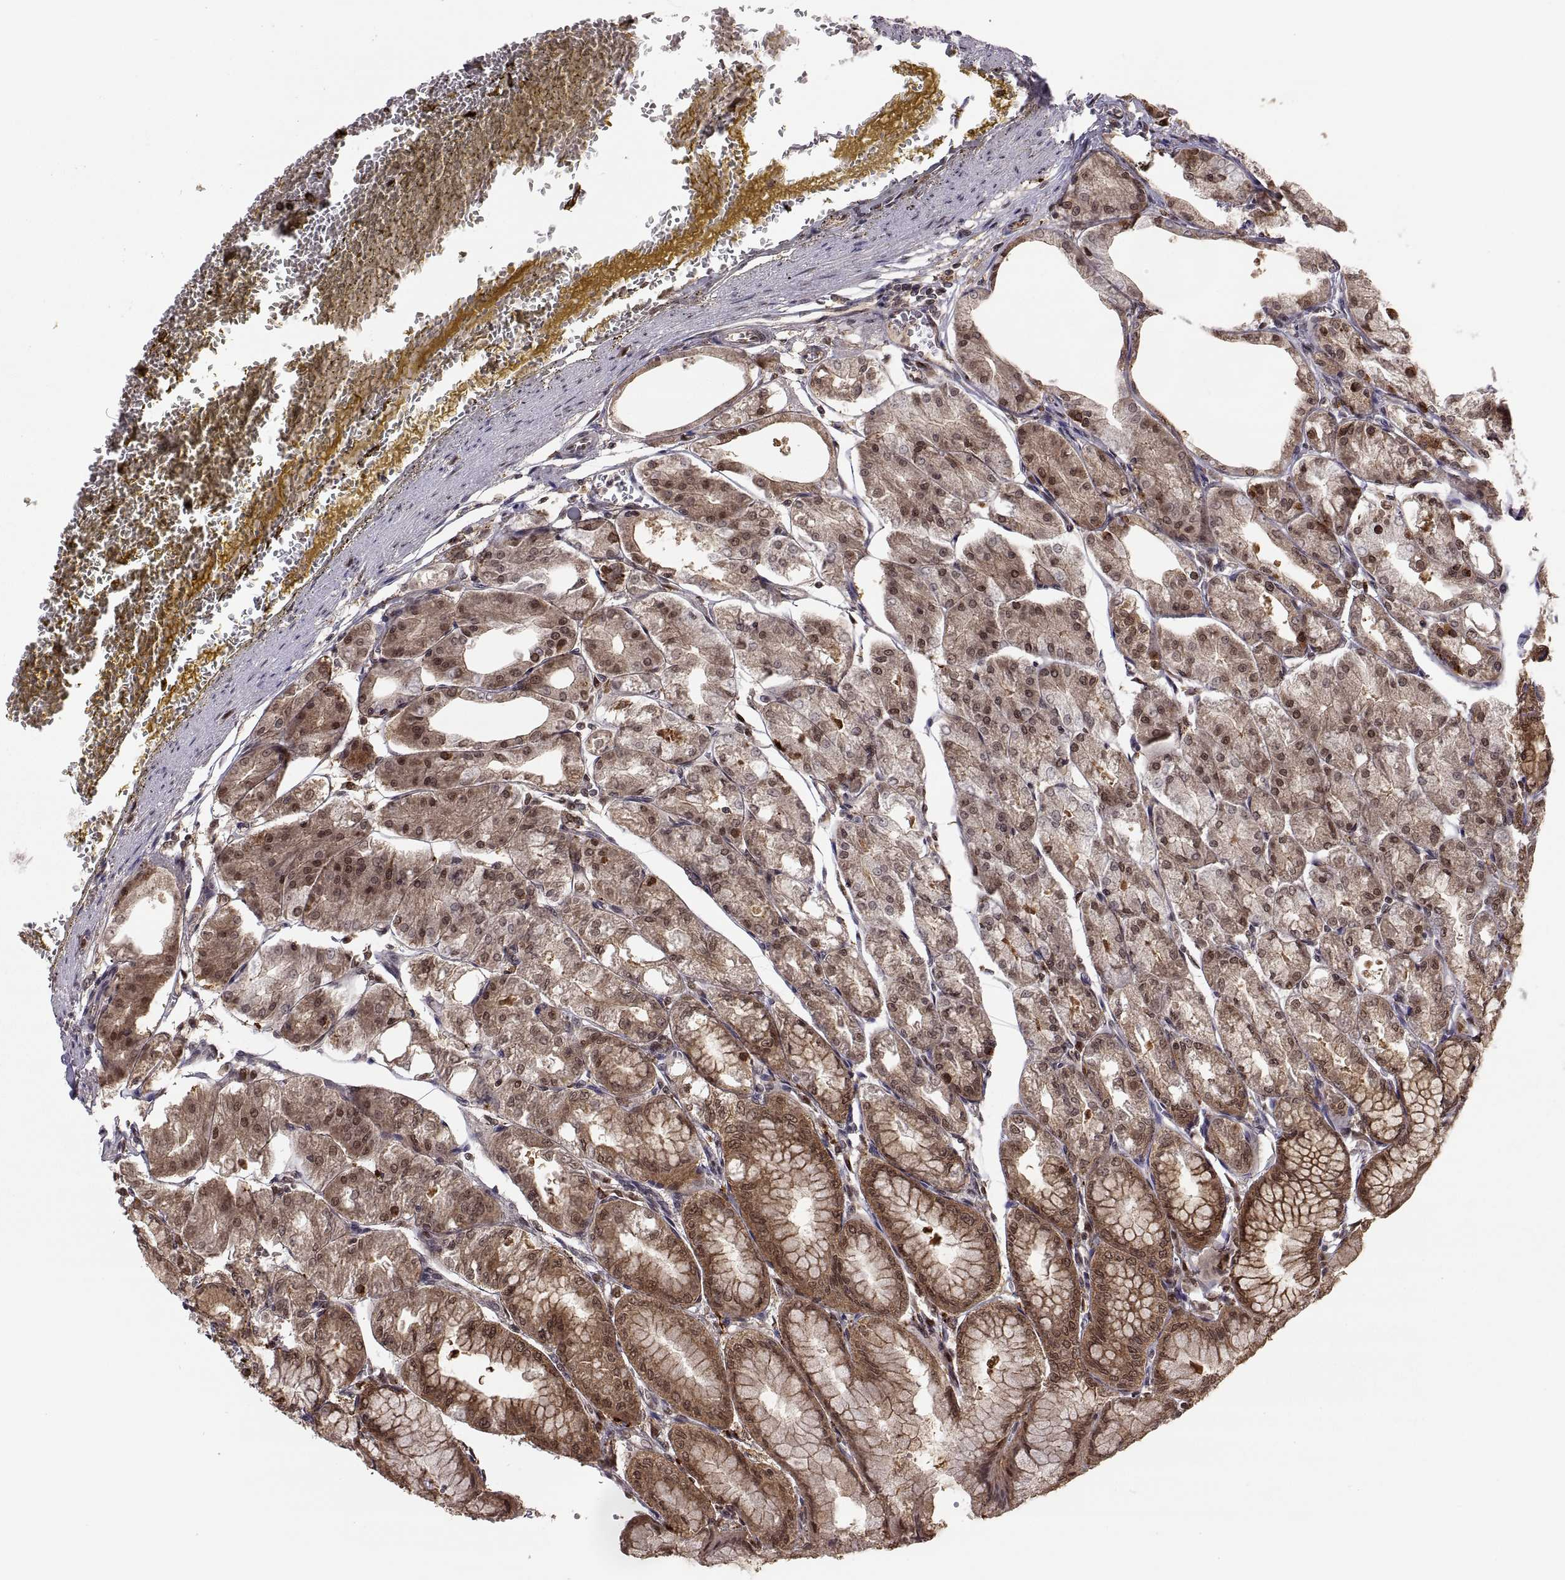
{"staining": {"intensity": "moderate", "quantity": ">75%", "location": "cytoplasmic/membranous,nuclear"}, "tissue": "stomach", "cell_type": "Glandular cells", "image_type": "normal", "snomed": [{"axis": "morphology", "description": "Normal tissue, NOS"}, {"axis": "topography", "description": "Stomach, lower"}], "caption": "Protein analysis of benign stomach shows moderate cytoplasmic/membranous,nuclear staining in approximately >75% of glandular cells.", "gene": "PSMC2", "patient": {"sex": "male", "age": 71}}